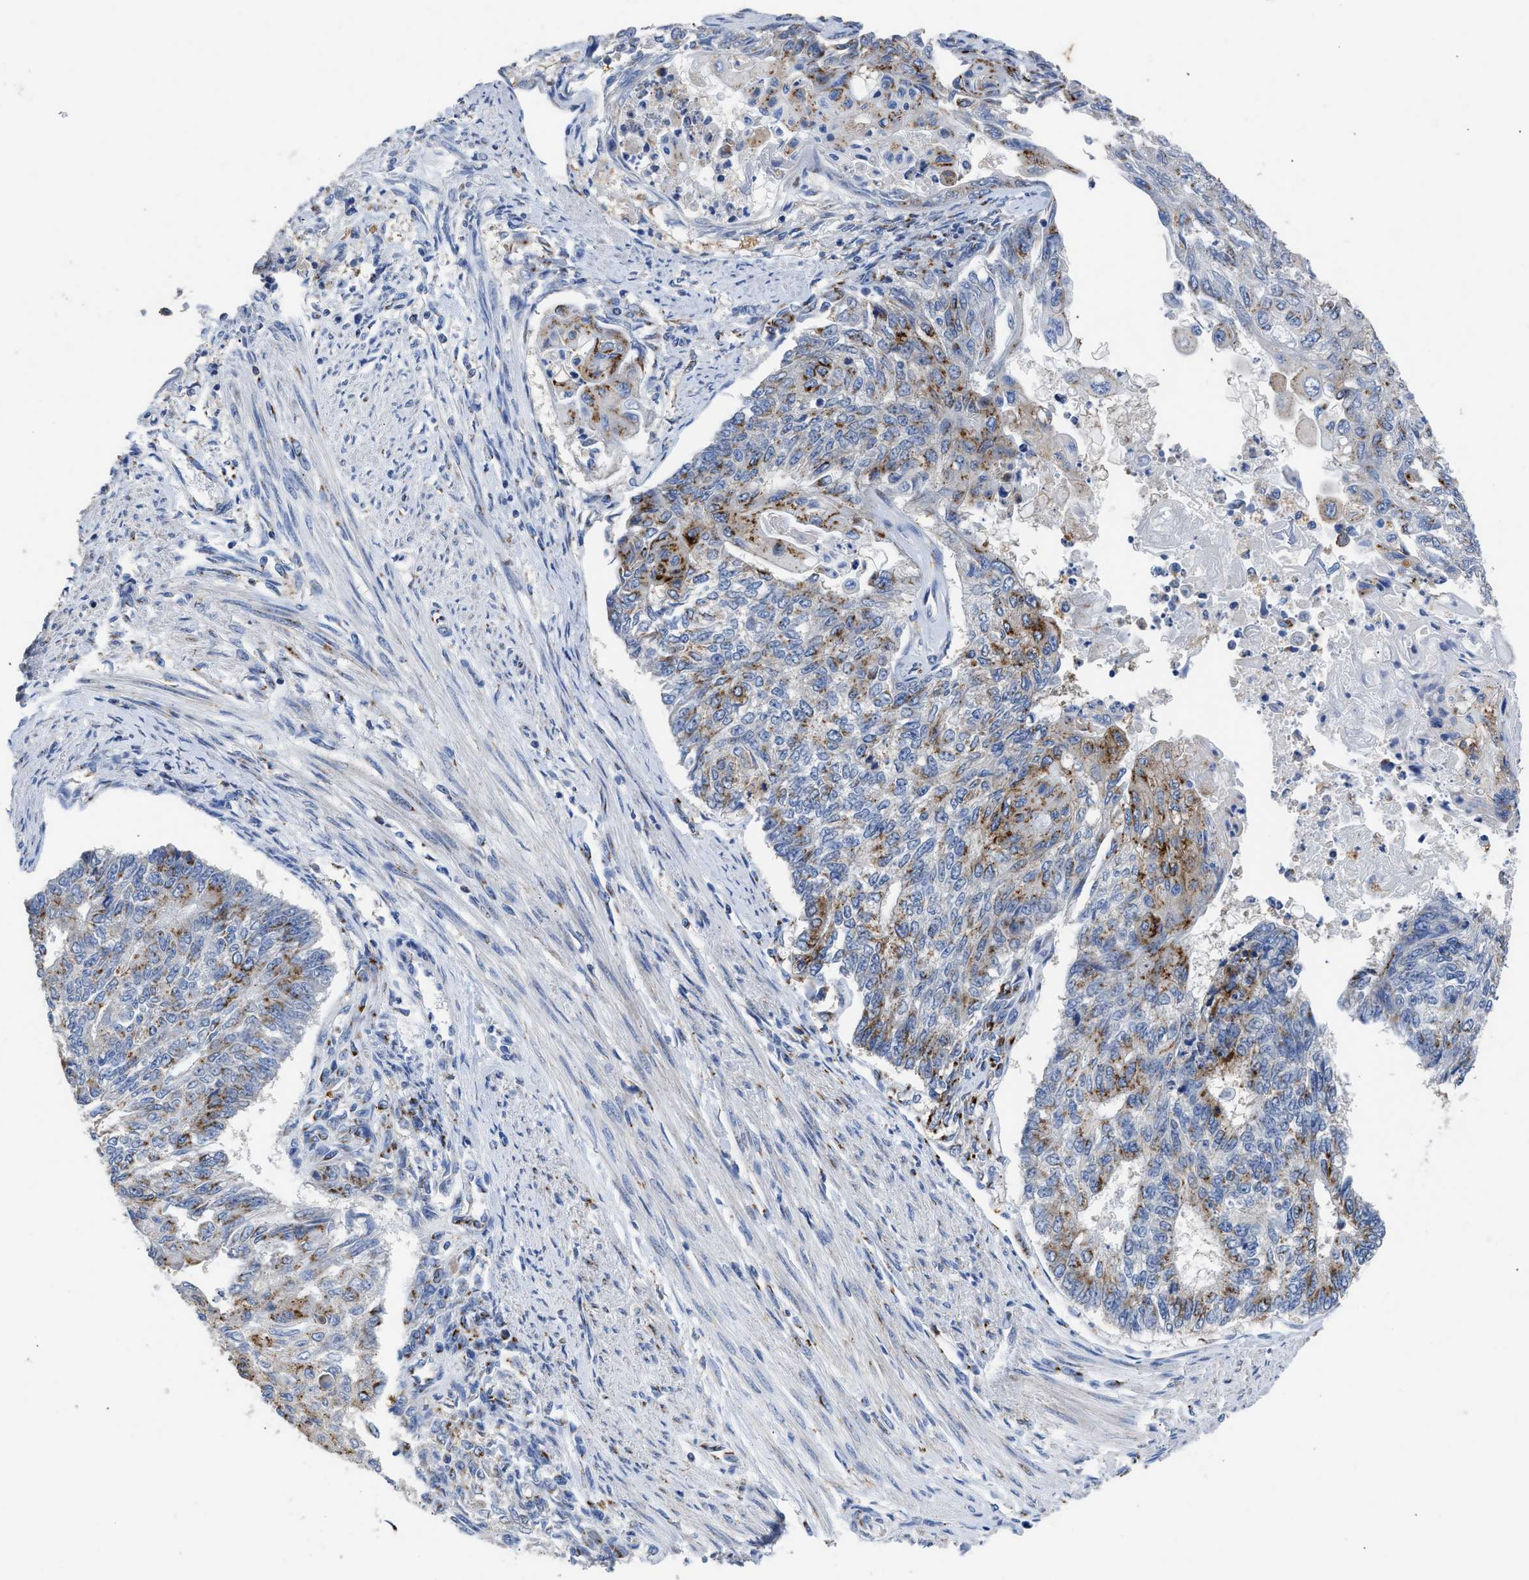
{"staining": {"intensity": "moderate", "quantity": "25%-75%", "location": "cytoplasmic/membranous"}, "tissue": "endometrial cancer", "cell_type": "Tumor cells", "image_type": "cancer", "snomed": [{"axis": "morphology", "description": "Adenocarcinoma, NOS"}, {"axis": "topography", "description": "Endometrium"}], "caption": "The photomicrograph shows staining of endometrial adenocarcinoma, revealing moderate cytoplasmic/membranous protein positivity (brown color) within tumor cells.", "gene": "TMEM87A", "patient": {"sex": "female", "age": 32}}